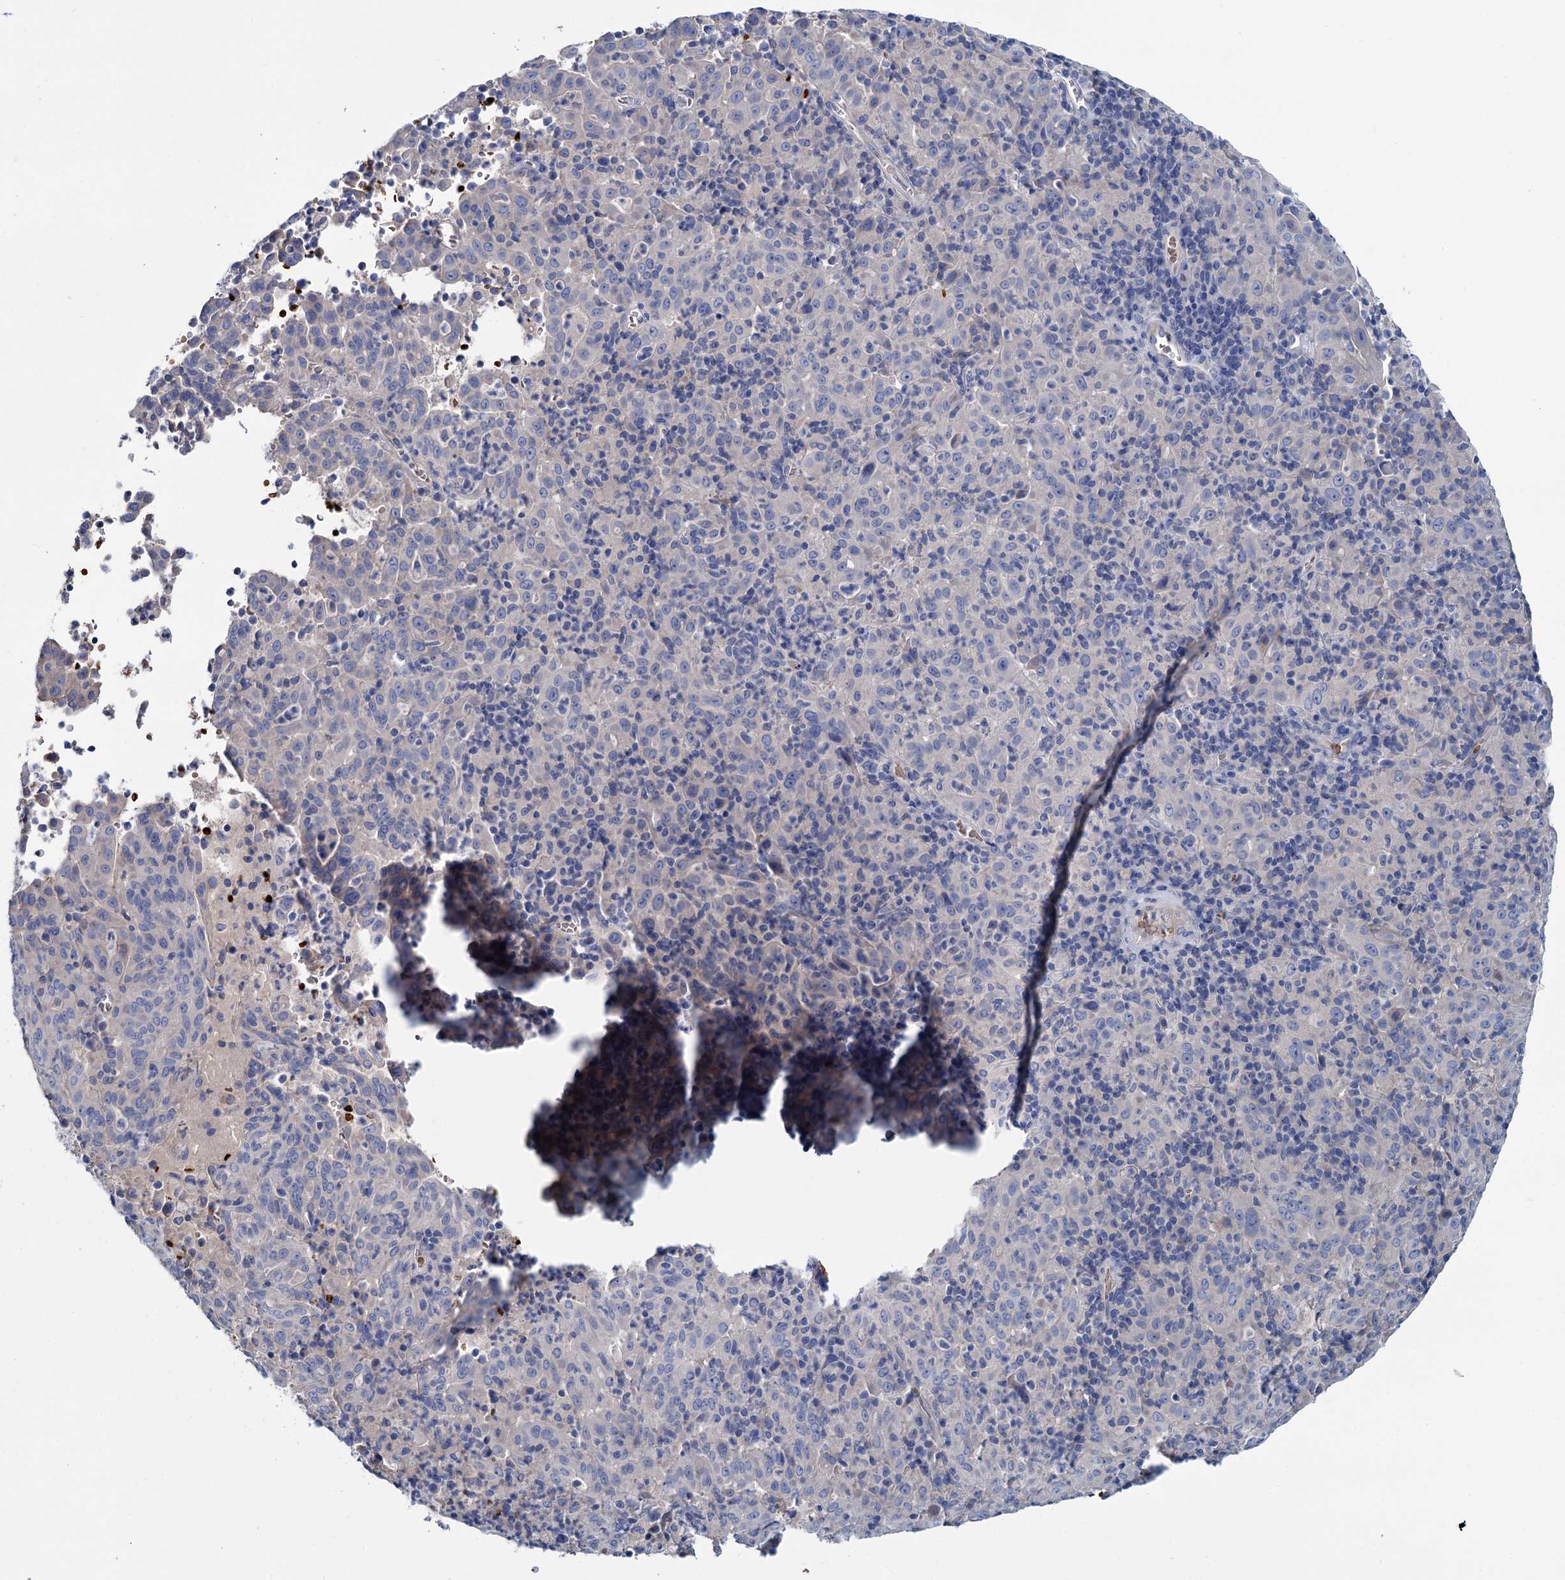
{"staining": {"intensity": "negative", "quantity": "none", "location": "none"}, "tissue": "pancreatic cancer", "cell_type": "Tumor cells", "image_type": "cancer", "snomed": [{"axis": "morphology", "description": "Adenocarcinoma, NOS"}, {"axis": "topography", "description": "Pancreas"}], "caption": "Immunohistochemistry of pancreatic cancer exhibits no staining in tumor cells. (DAB immunohistochemistry (IHC) with hematoxylin counter stain).", "gene": "ATG2A", "patient": {"sex": "male", "age": 63}}